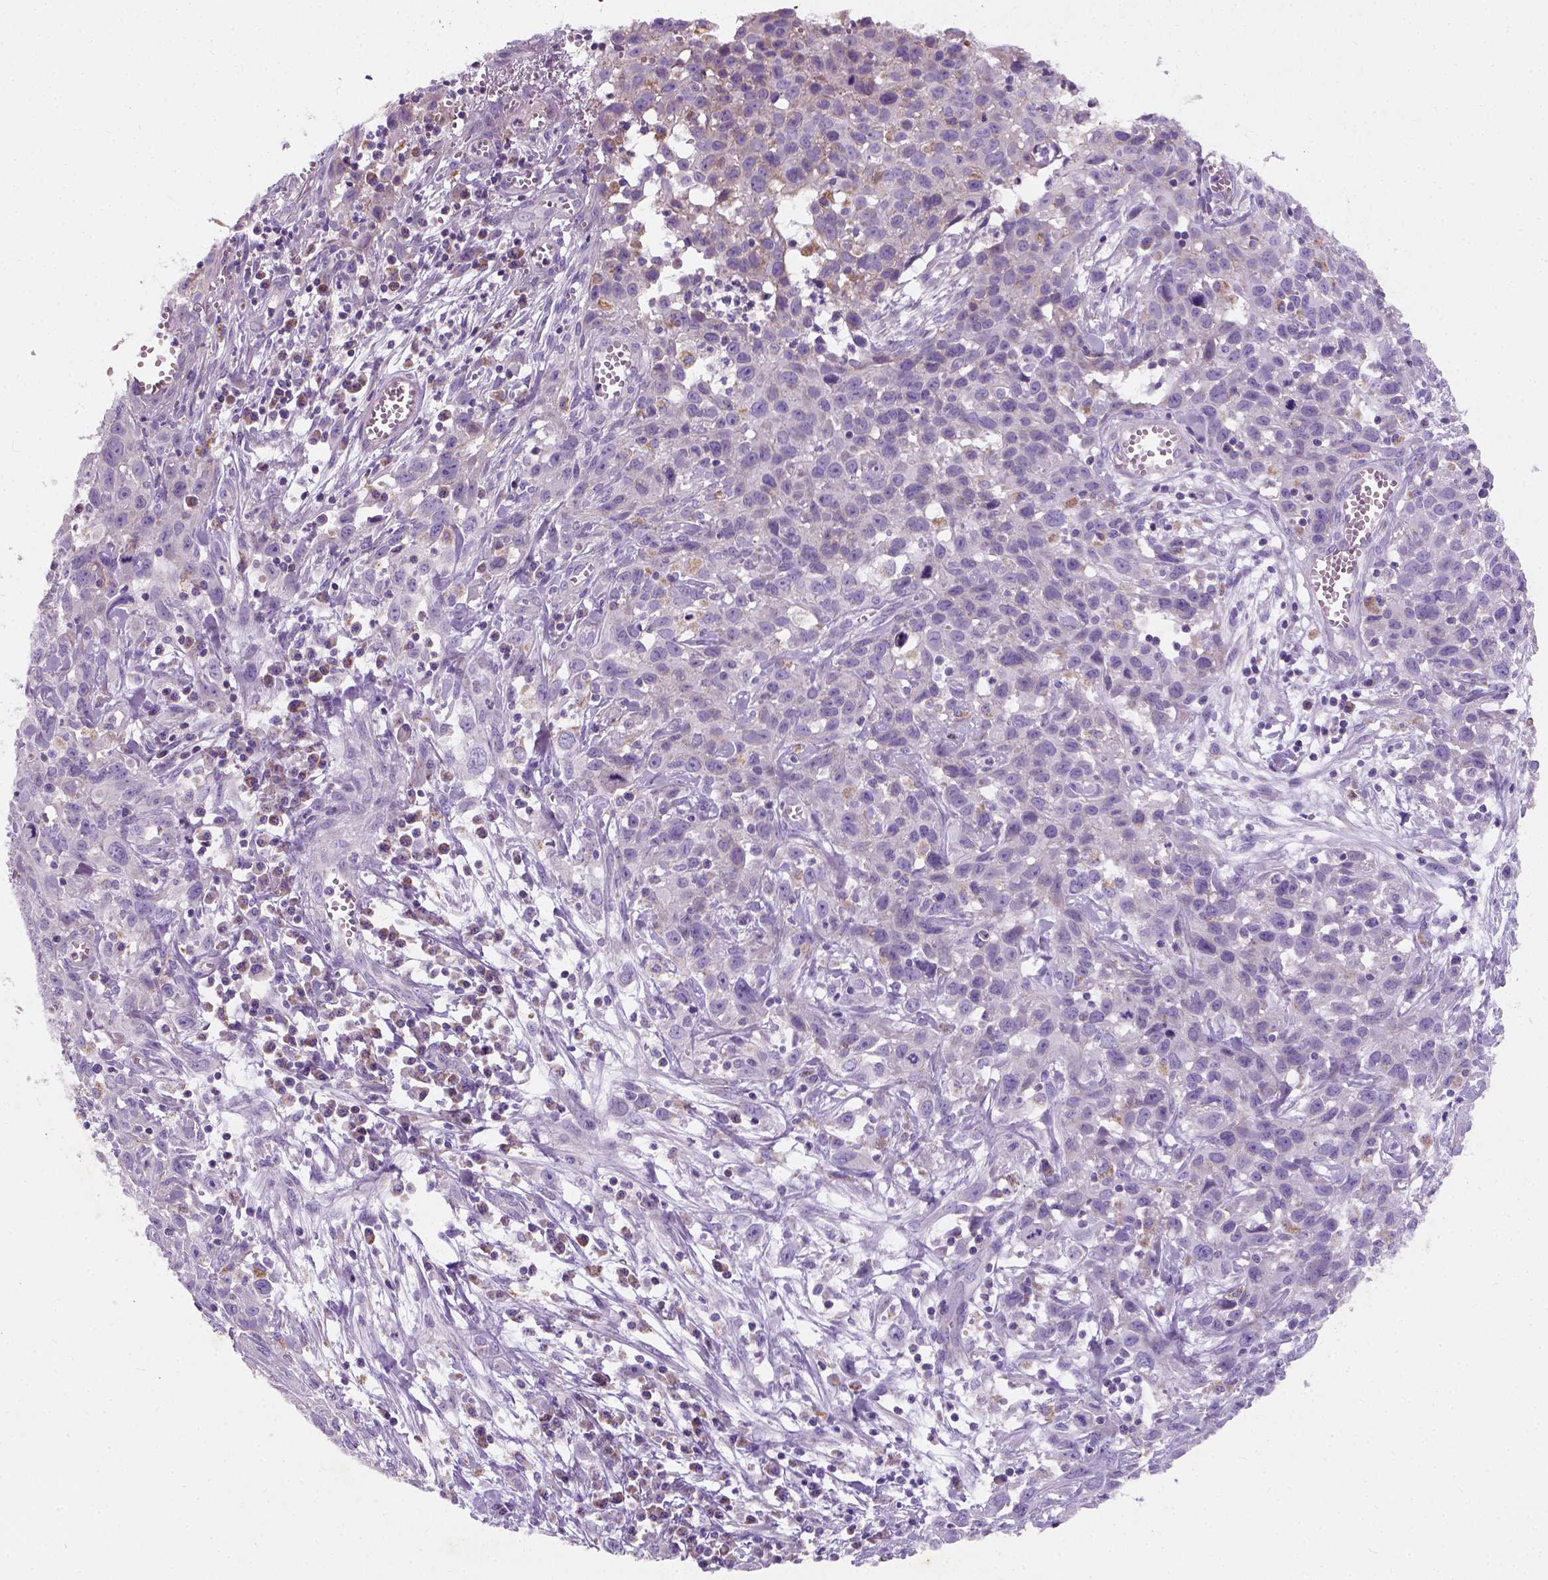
{"staining": {"intensity": "negative", "quantity": "none", "location": "none"}, "tissue": "cervical cancer", "cell_type": "Tumor cells", "image_type": "cancer", "snomed": [{"axis": "morphology", "description": "Squamous cell carcinoma, NOS"}, {"axis": "topography", "description": "Cervix"}], "caption": "IHC of cervical cancer (squamous cell carcinoma) reveals no positivity in tumor cells.", "gene": "CHODL", "patient": {"sex": "female", "age": 38}}